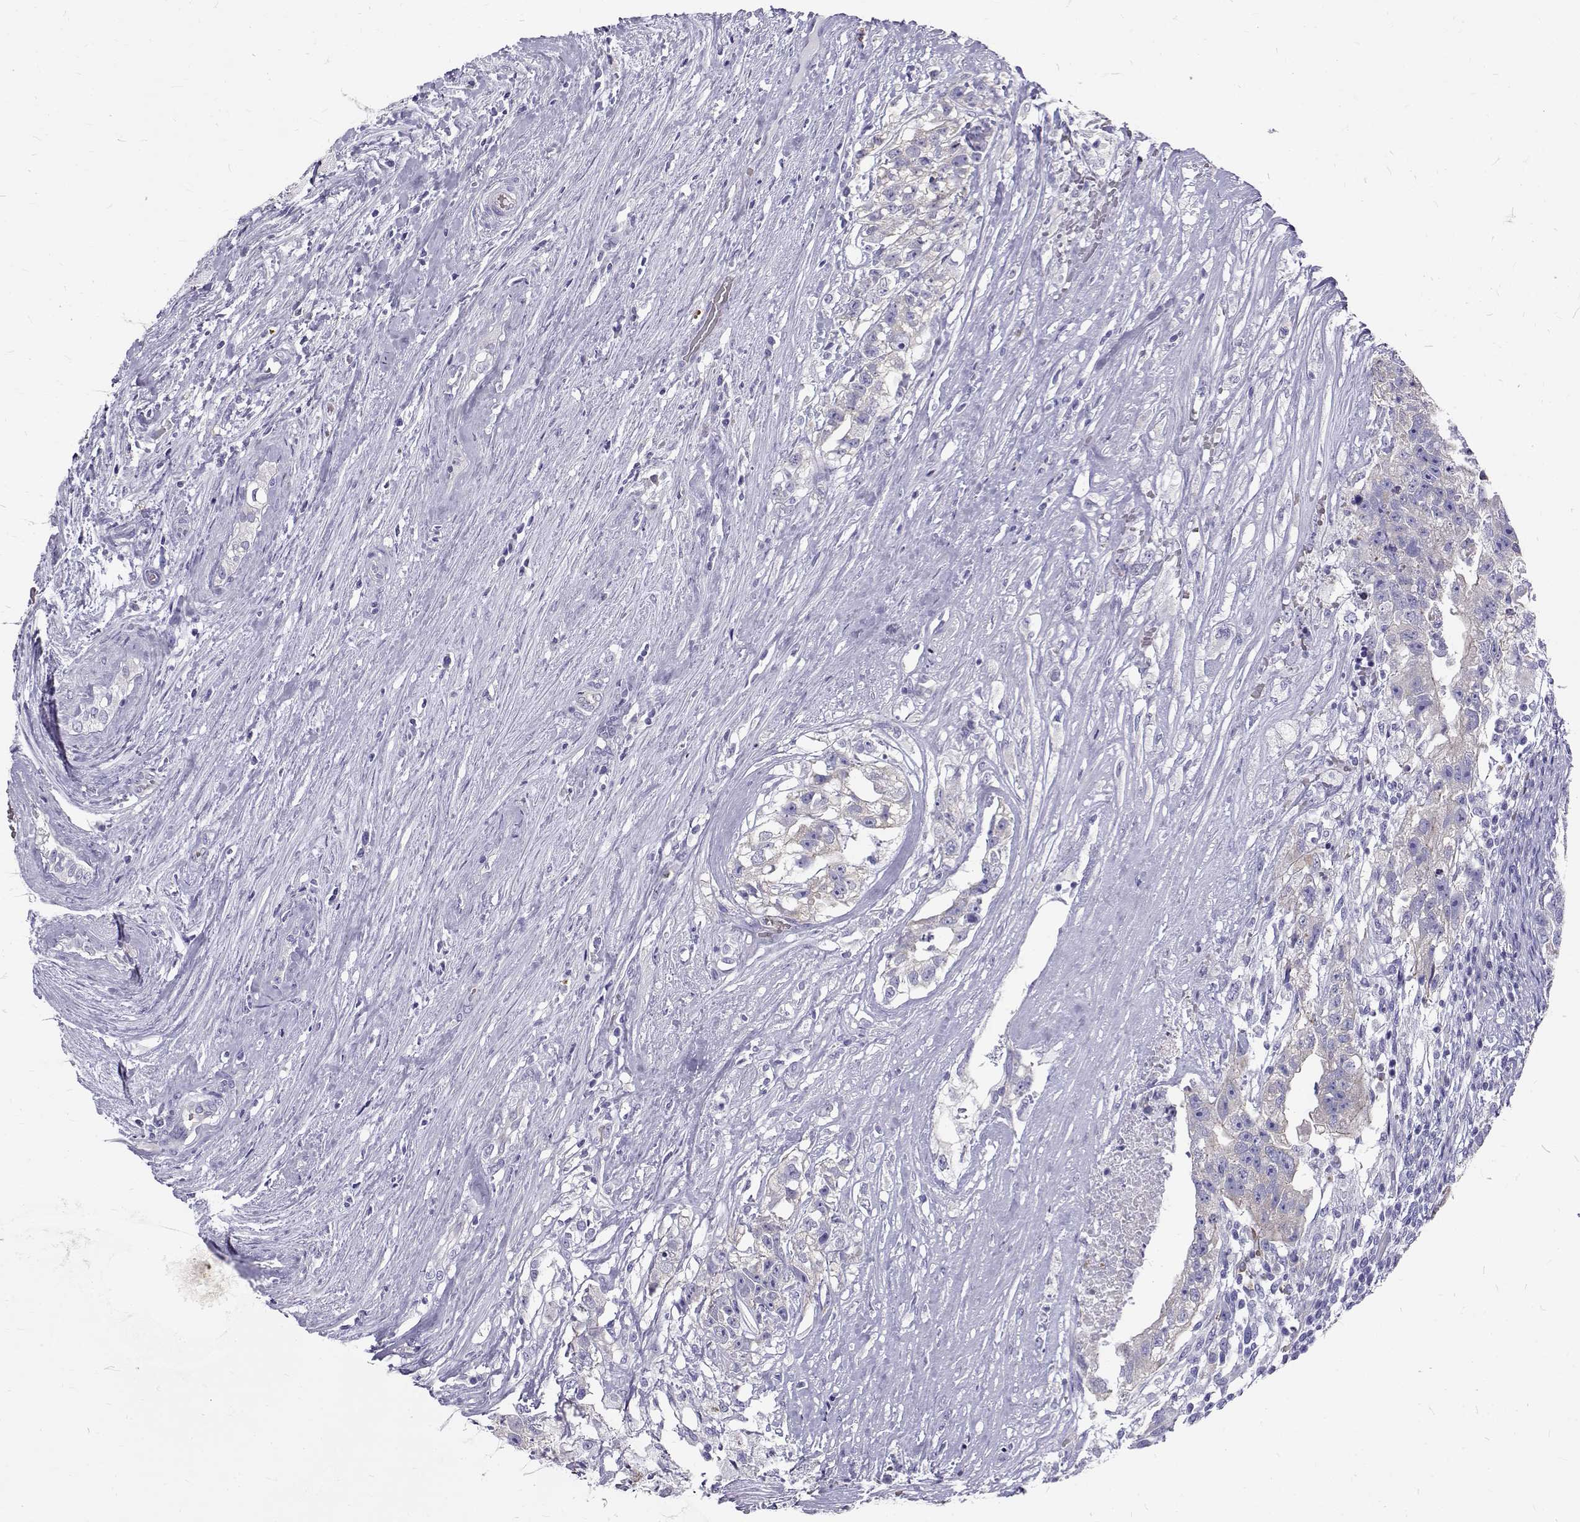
{"staining": {"intensity": "negative", "quantity": "none", "location": "none"}, "tissue": "testis cancer", "cell_type": "Tumor cells", "image_type": "cancer", "snomed": [{"axis": "morphology", "description": "Seminoma, NOS"}, {"axis": "morphology", "description": "Carcinoma, Embryonal, NOS"}, {"axis": "topography", "description": "Testis"}], "caption": "Testis seminoma was stained to show a protein in brown. There is no significant positivity in tumor cells.", "gene": "IGSF1", "patient": {"sex": "male", "age": 41}}